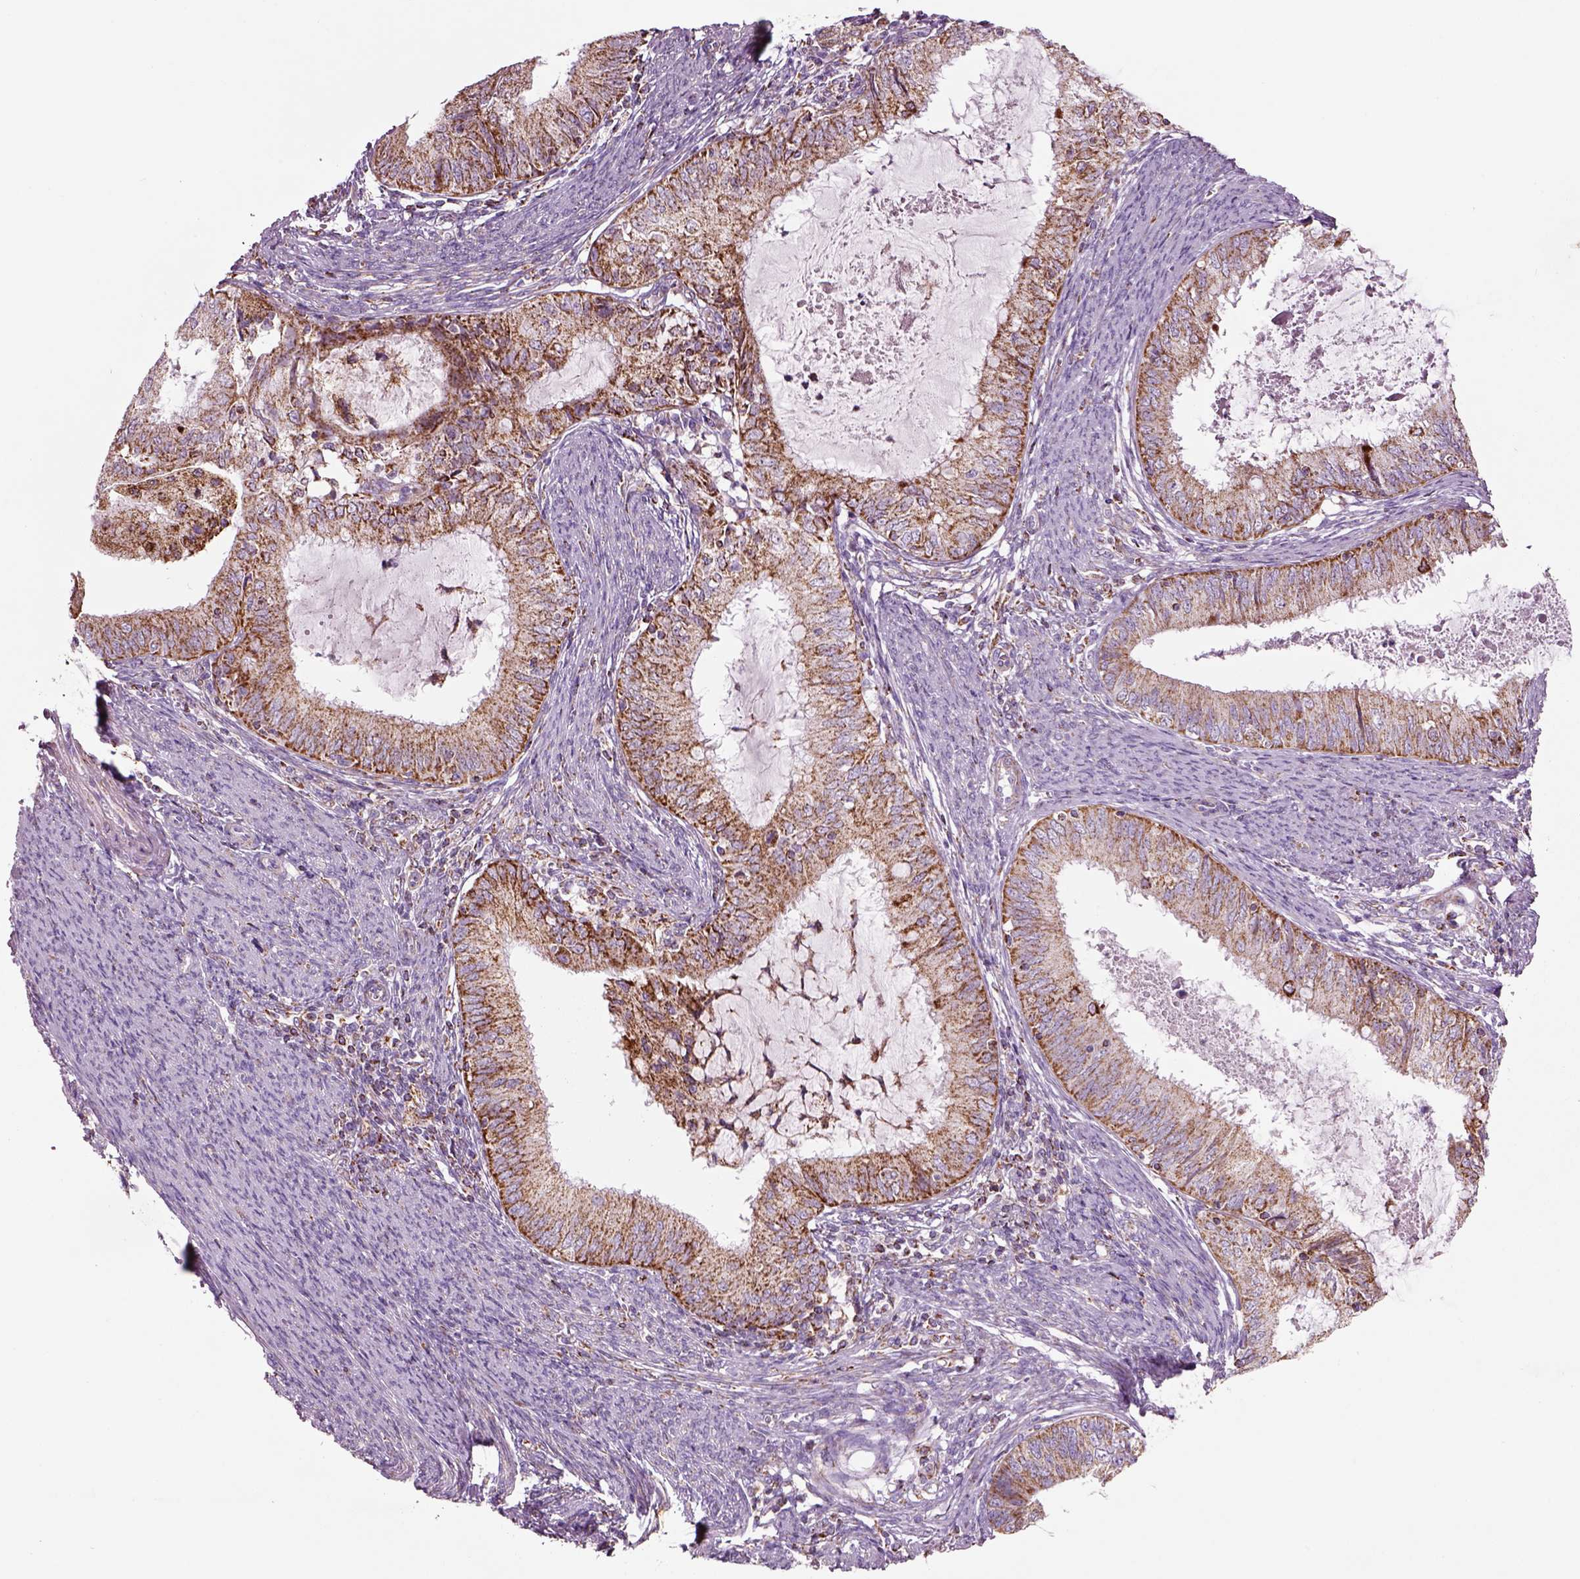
{"staining": {"intensity": "moderate", "quantity": ">75%", "location": "cytoplasmic/membranous"}, "tissue": "endometrial cancer", "cell_type": "Tumor cells", "image_type": "cancer", "snomed": [{"axis": "morphology", "description": "Adenocarcinoma, NOS"}, {"axis": "topography", "description": "Endometrium"}], "caption": "Endometrial cancer was stained to show a protein in brown. There is medium levels of moderate cytoplasmic/membranous positivity in approximately >75% of tumor cells.", "gene": "SLC25A24", "patient": {"sex": "female", "age": 57}}